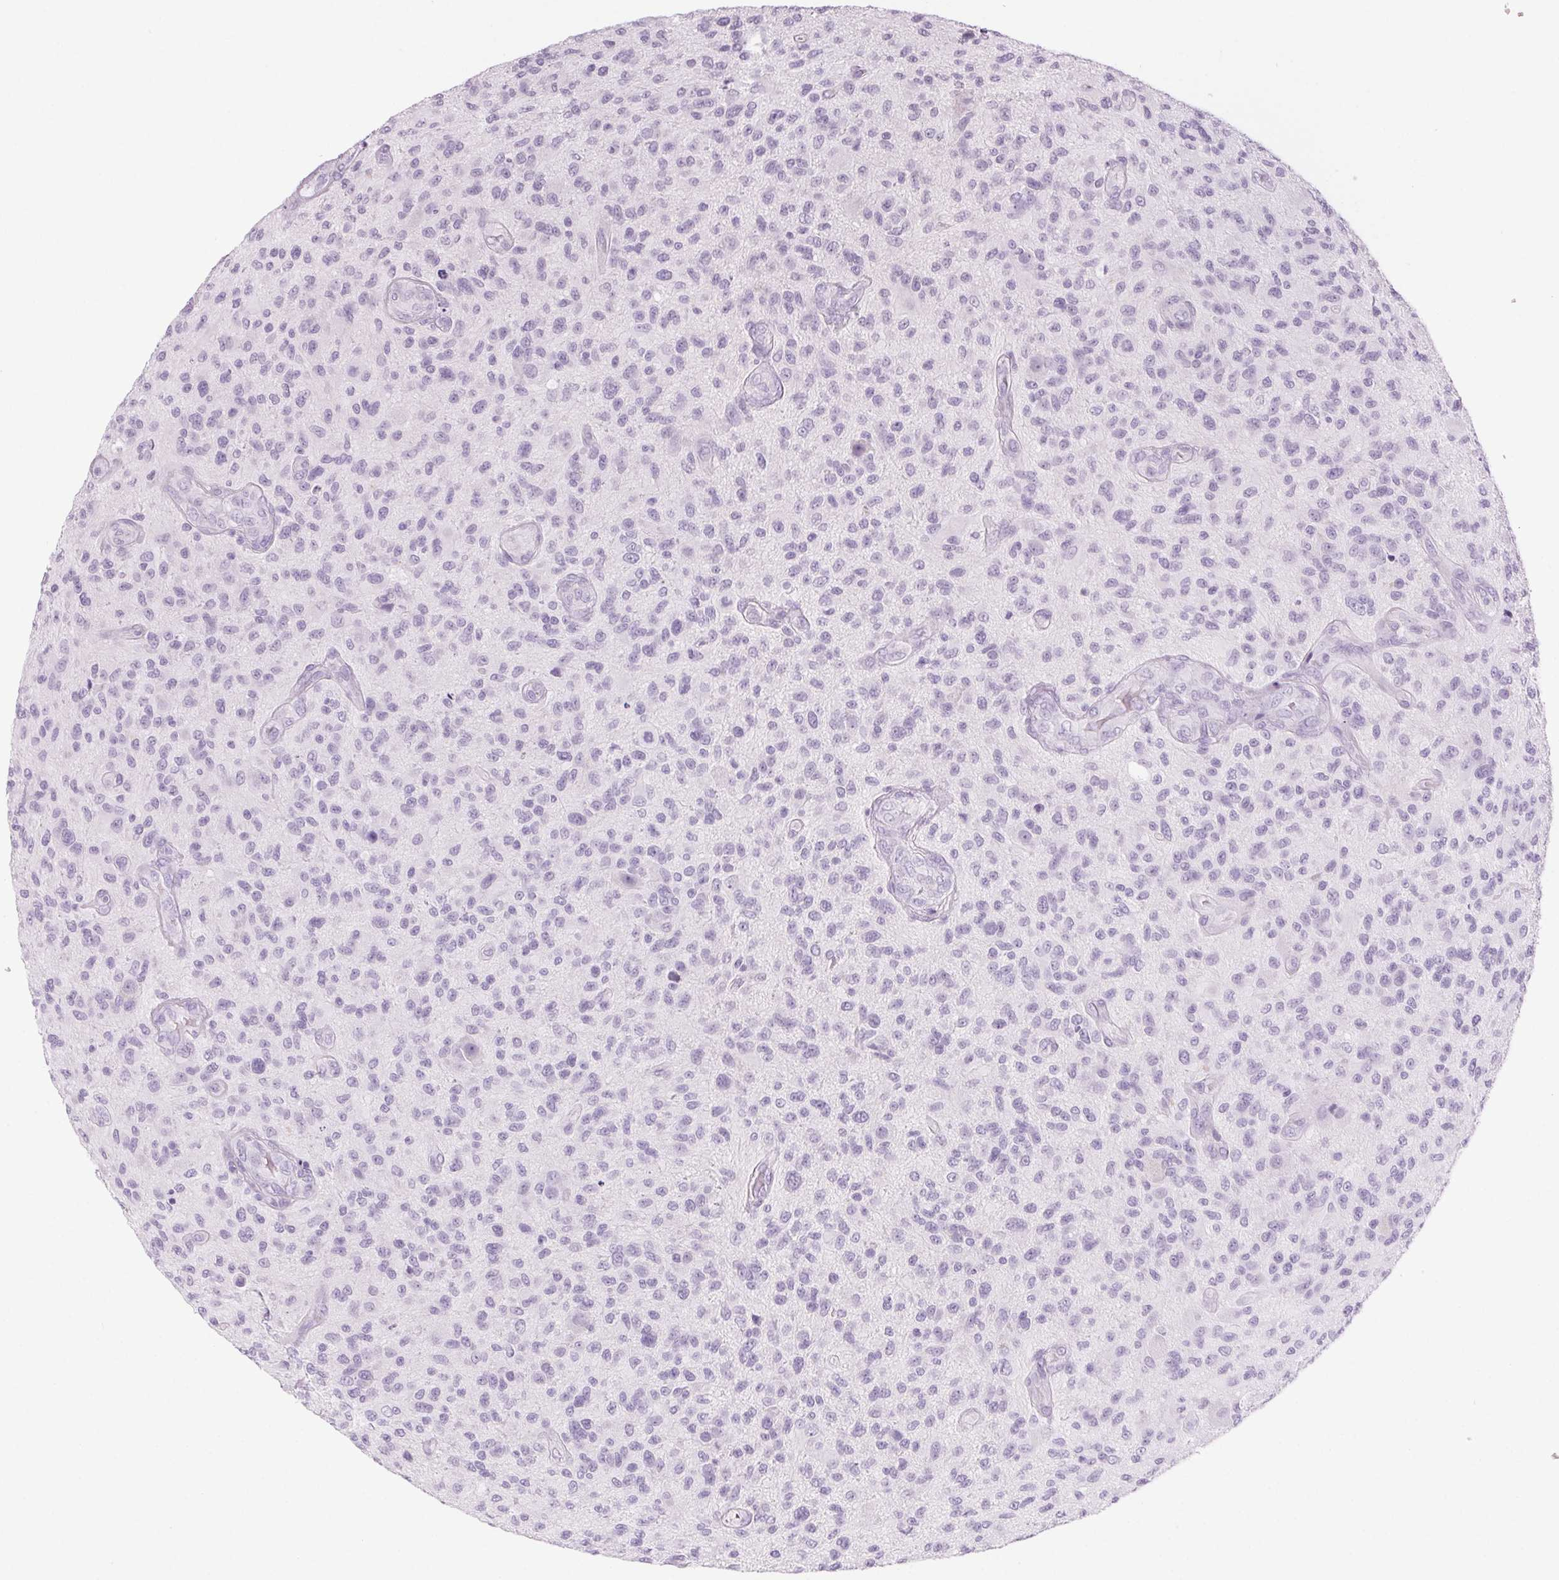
{"staining": {"intensity": "negative", "quantity": "none", "location": "none"}, "tissue": "glioma", "cell_type": "Tumor cells", "image_type": "cancer", "snomed": [{"axis": "morphology", "description": "Glioma, malignant, High grade"}, {"axis": "topography", "description": "Brain"}], "caption": "Tumor cells show no significant protein expression in high-grade glioma (malignant).", "gene": "LRP2", "patient": {"sex": "male", "age": 47}}